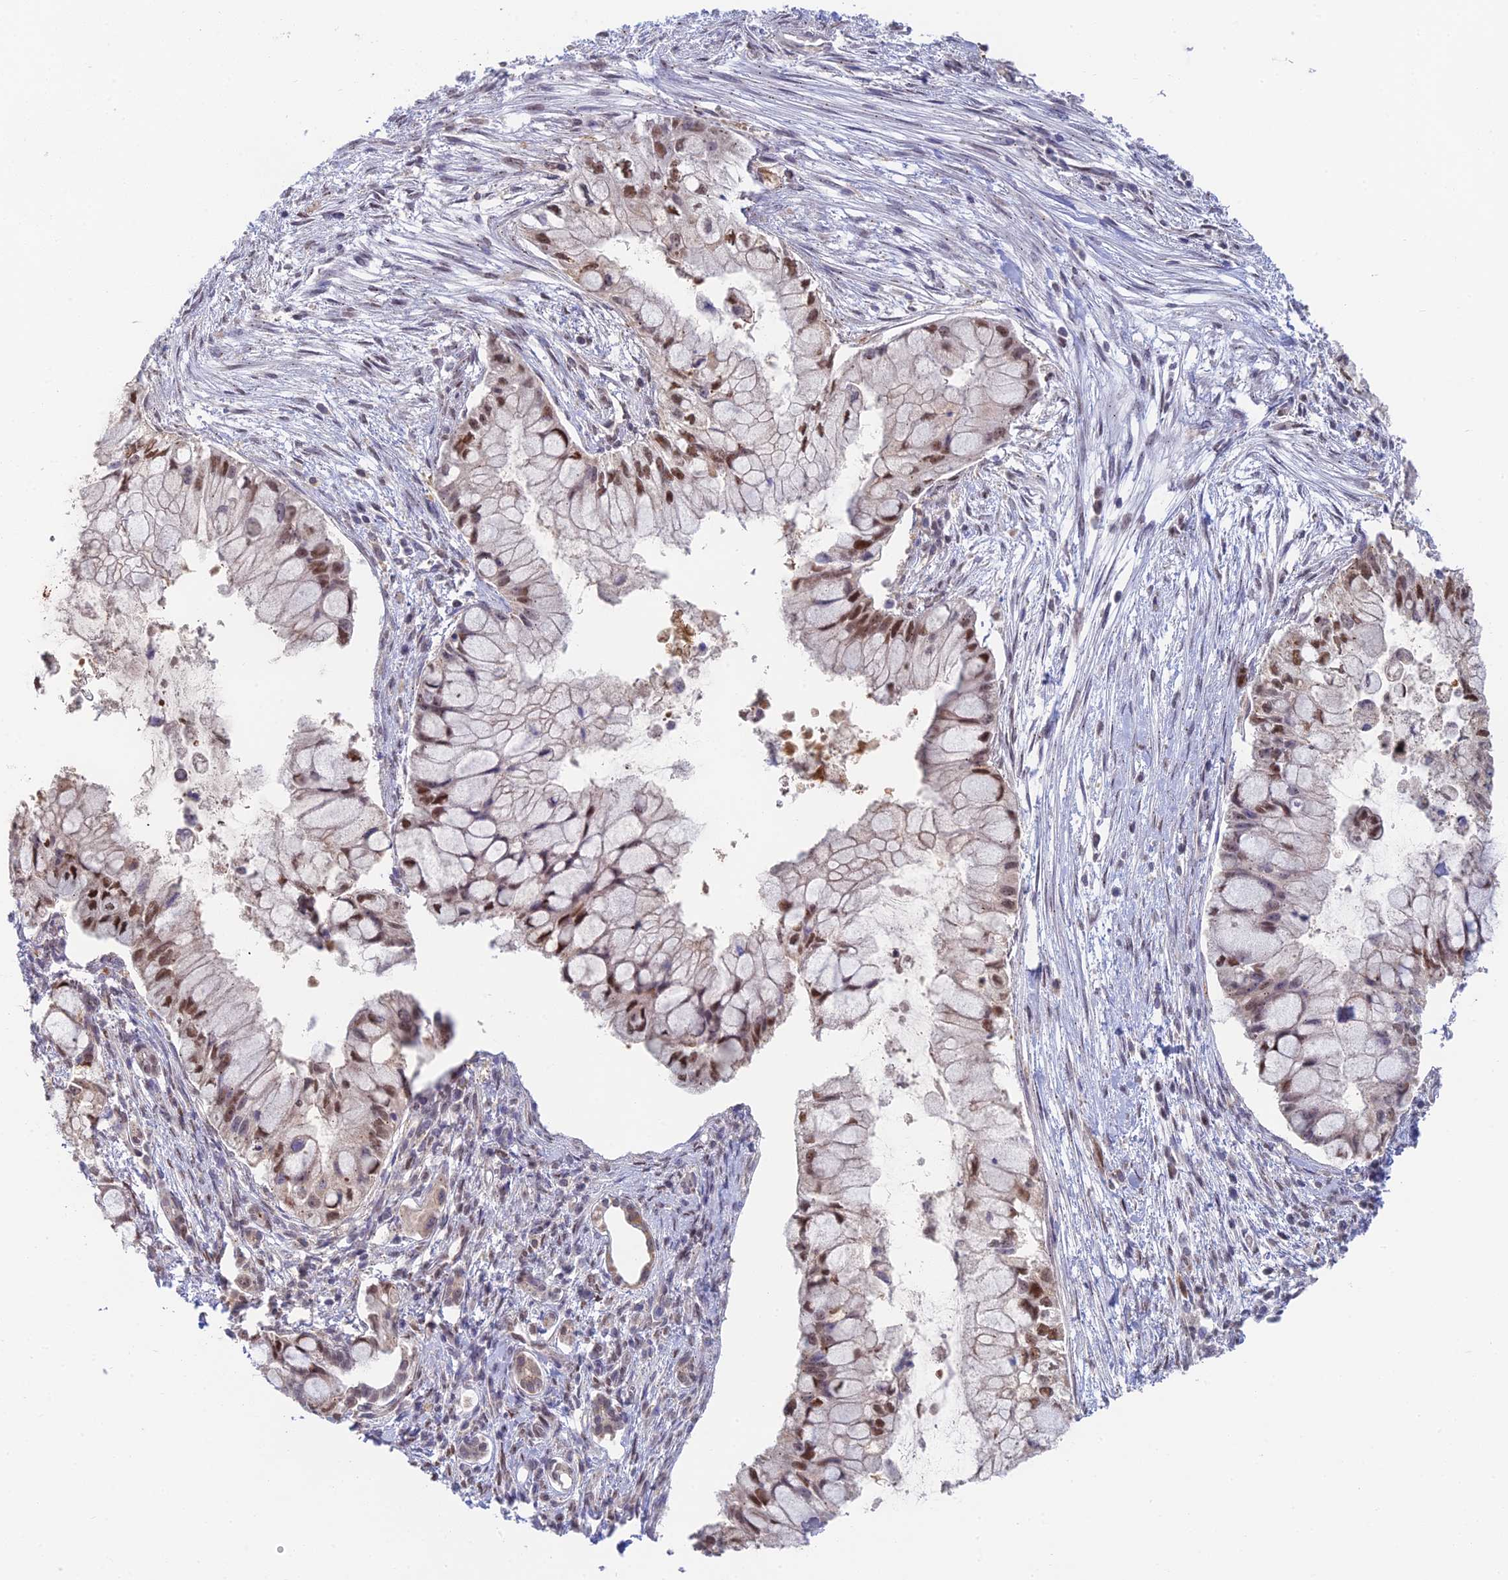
{"staining": {"intensity": "moderate", "quantity": ">75%", "location": "nuclear"}, "tissue": "pancreatic cancer", "cell_type": "Tumor cells", "image_type": "cancer", "snomed": [{"axis": "morphology", "description": "Adenocarcinoma, NOS"}, {"axis": "topography", "description": "Pancreas"}], "caption": "A brown stain shows moderate nuclear staining of a protein in human pancreatic adenocarcinoma tumor cells.", "gene": "MRPL17", "patient": {"sex": "male", "age": 48}}